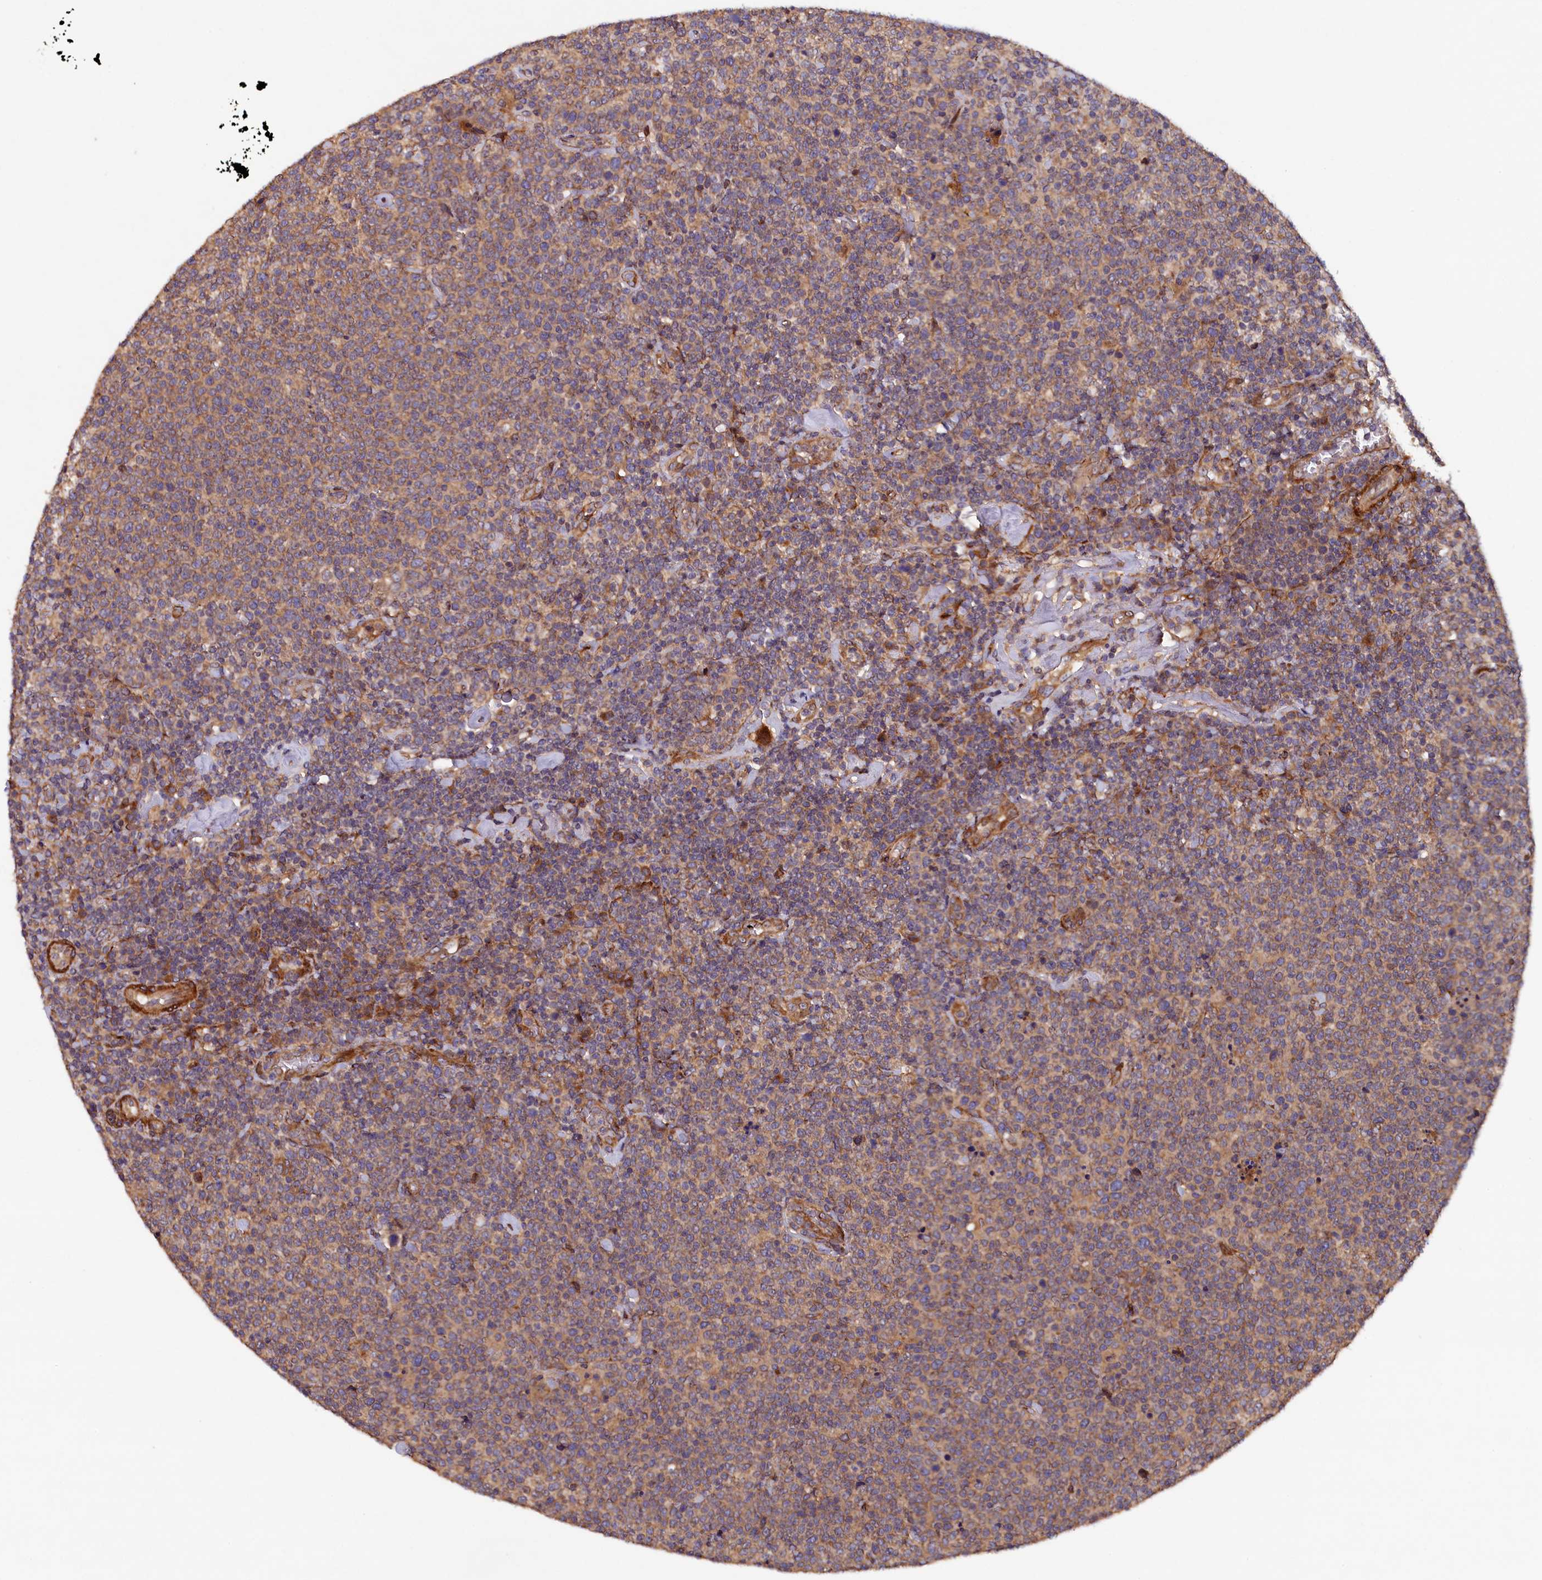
{"staining": {"intensity": "moderate", "quantity": ">75%", "location": "cytoplasmic/membranous"}, "tissue": "lymphoma", "cell_type": "Tumor cells", "image_type": "cancer", "snomed": [{"axis": "morphology", "description": "Malignant lymphoma, non-Hodgkin's type, High grade"}, {"axis": "topography", "description": "Lymph node"}], "caption": "The image demonstrates a brown stain indicating the presence of a protein in the cytoplasmic/membranous of tumor cells in lymphoma.", "gene": "ARRDC4", "patient": {"sex": "male", "age": 61}}